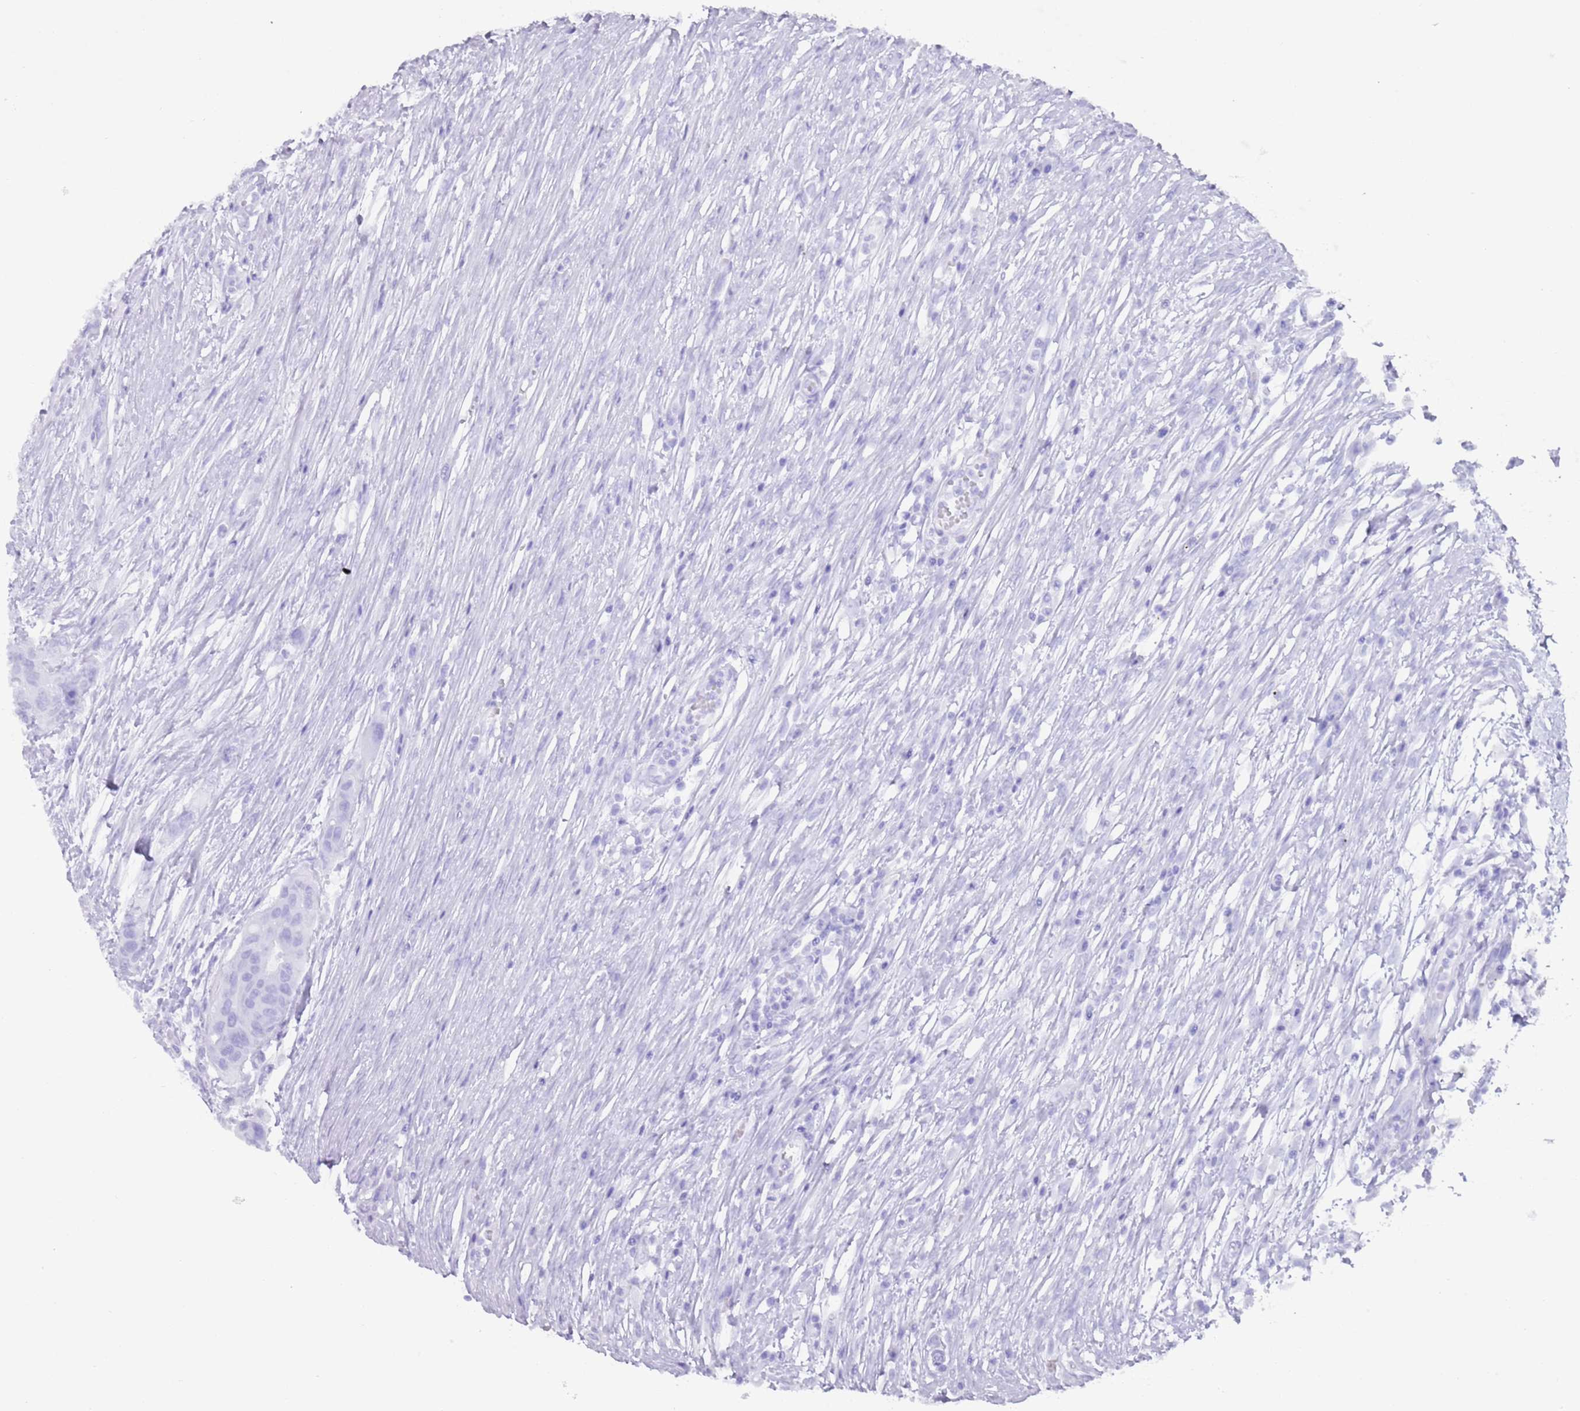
{"staining": {"intensity": "negative", "quantity": "none", "location": "none"}, "tissue": "colorectal cancer", "cell_type": "Tumor cells", "image_type": "cancer", "snomed": [{"axis": "morphology", "description": "Adenocarcinoma, NOS"}, {"axis": "topography", "description": "Colon"}], "caption": "DAB (3,3'-diaminobenzidine) immunohistochemical staining of human colorectal cancer displays no significant staining in tumor cells. (Immunohistochemistry (ihc), brightfield microscopy, high magnification).", "gene": "MYADML2", "patient": {"sex": "male", "age": 77}}